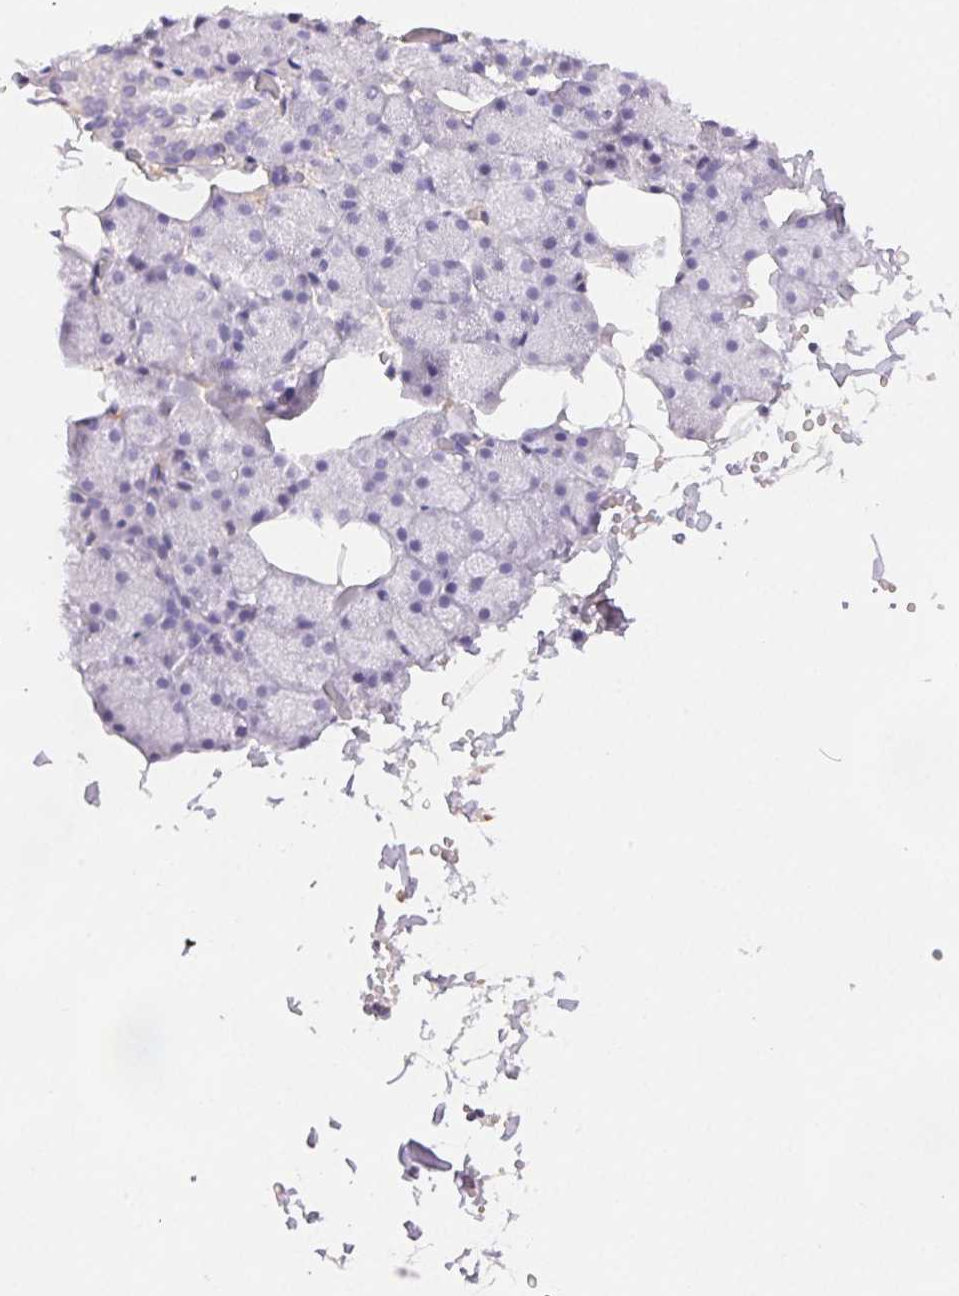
{"staining": {"intensity": "negative", "quantity": "none", "location": "none"}, "tissue": "salivary gland", "cell_type": "Glandular cells", "image_type": "normal", "snomed": [{"axis": "morphology", "description": "Normal tissue, NOS"}, {"axis": "topography", "description": "Salivary gland"}], "caption": "Protein analysis of unremarkable salivary gland shows no significant staining in glandular cells.", "gene": "PADI4", "patient": {"sex": "male", "age": 38}}